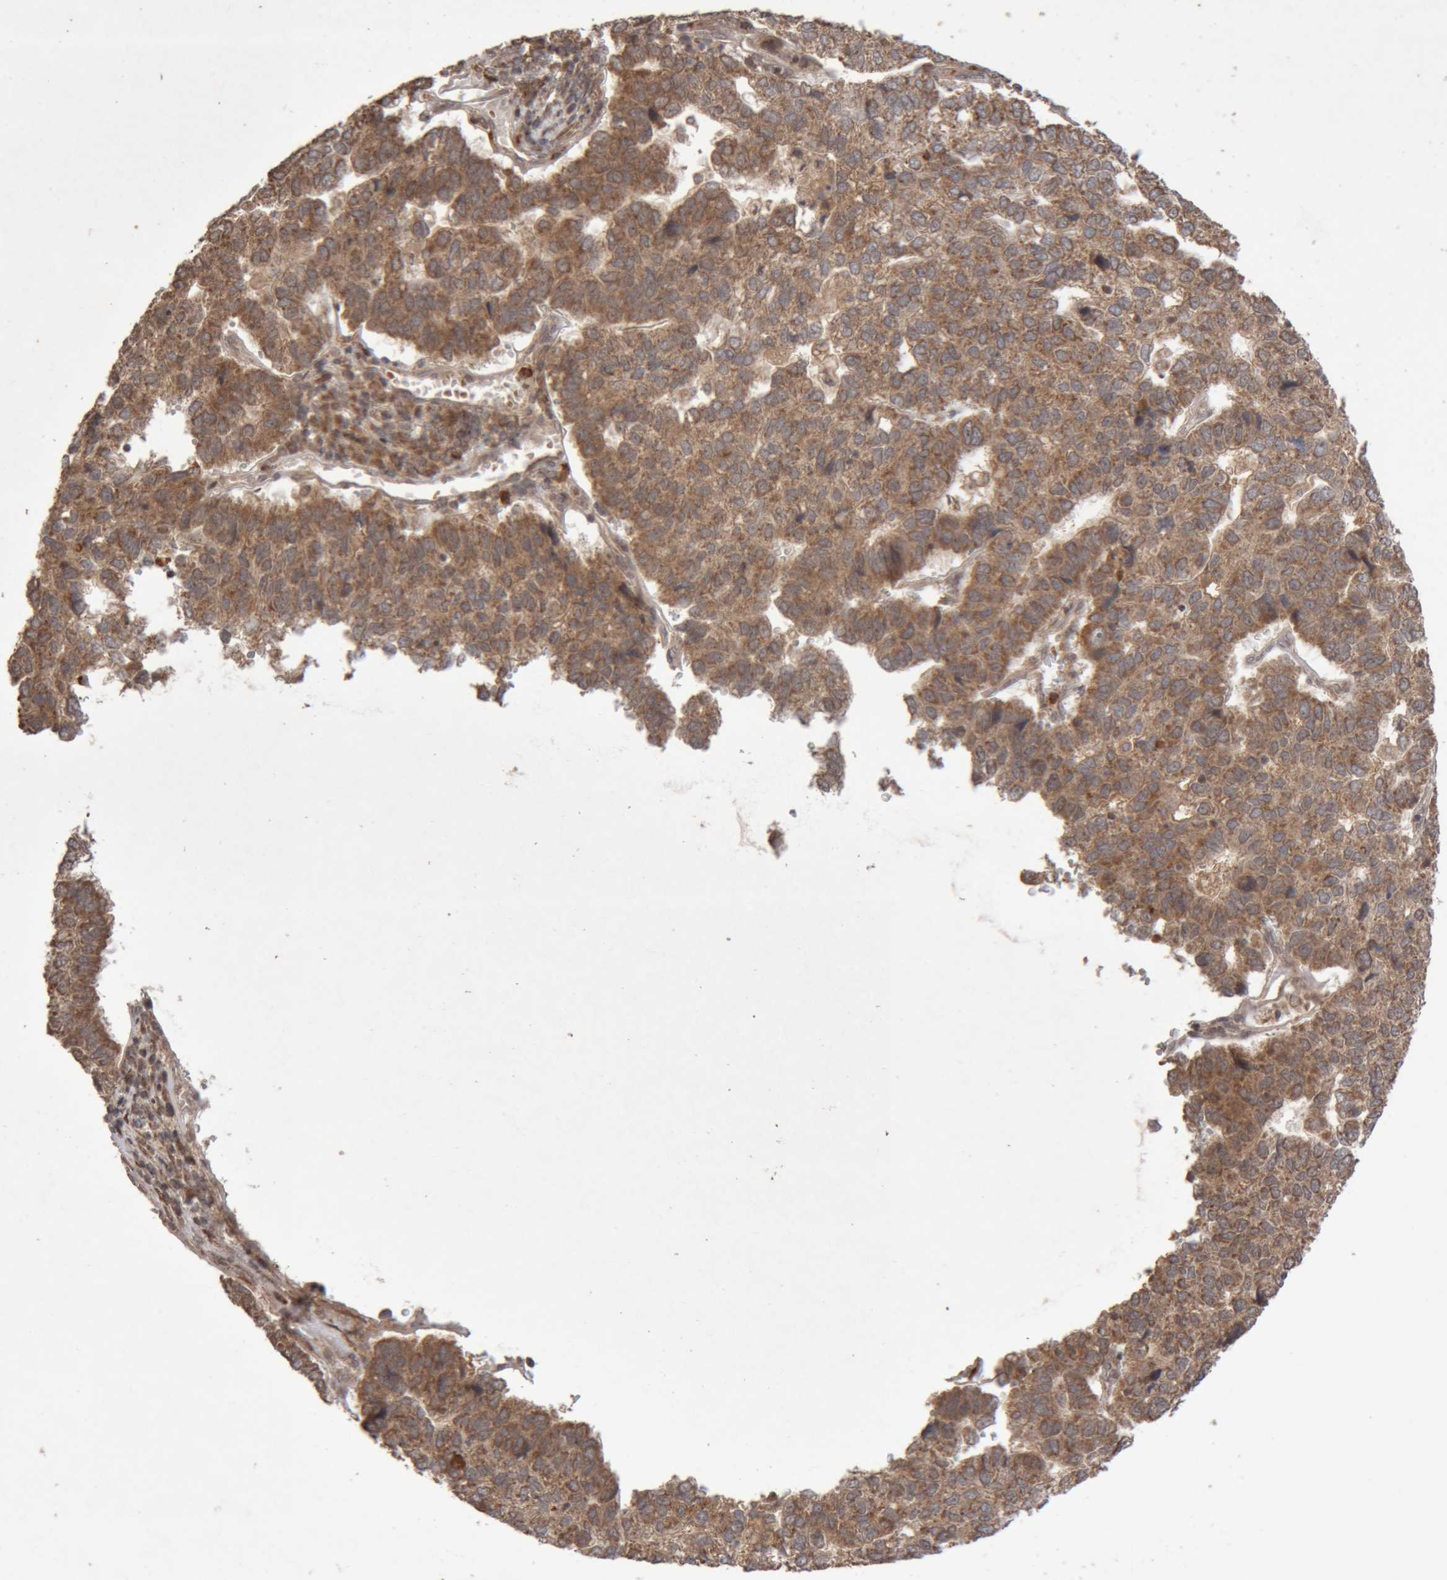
{"staining": {"intensity": "moderate", "quantity": ">75%", "location": "cytoplasmic/membranous"}, "tissue": "pancreatic cancer", "cell_type": "Tumor cells", "image_type": "cancer", "snomed": [{"axis": "morphology", "description": "Adenocarcinoma, NOS"}, {"axis": "topography", "description": "Pancreas"}], "caption": "Moderate cytoplasmic/membranous staining is seen in approximately >75% of tumor cells in pancreatic cancer.", "gene": "KIF21B", "patient": {"sex": "female", "age": 61}}